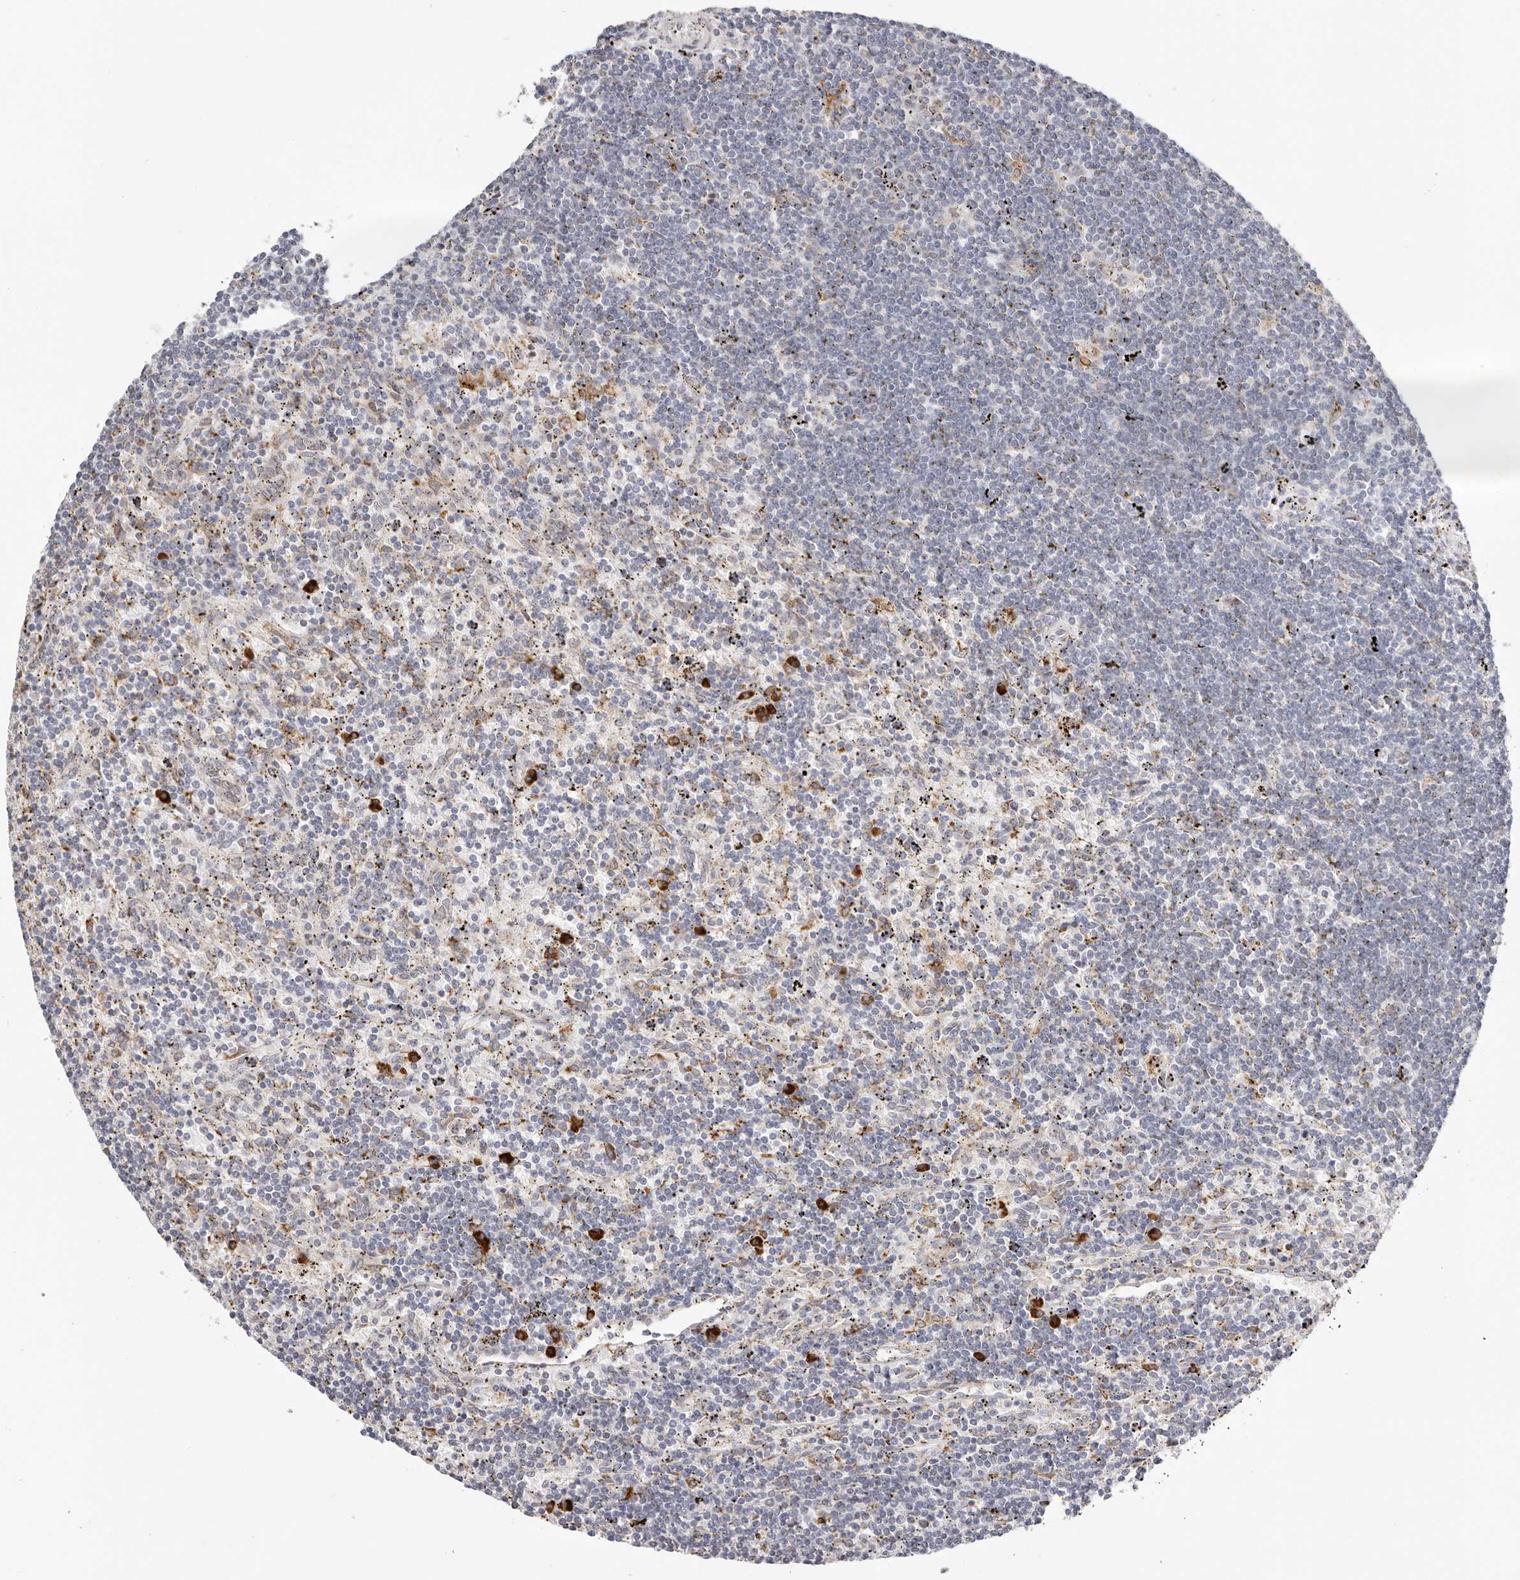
{"staining": {"intensity": "negative", "quantity": "none", "location": "none"}, "tissue": "lymphoma", "cell_type": "Tumor cells", "image_type": "cancer", "snomed": [{"axis": "morphology", "description": "Malignant lymphoma, non-Hodgkin's type, Low grade"}, {"axis": "topography", "description": "Spleen"}], "caption": "There is no significant expression in tumor cells of lymphoma.", "gene": "IL32", "patient": {"sex": "male", "age": 76}}